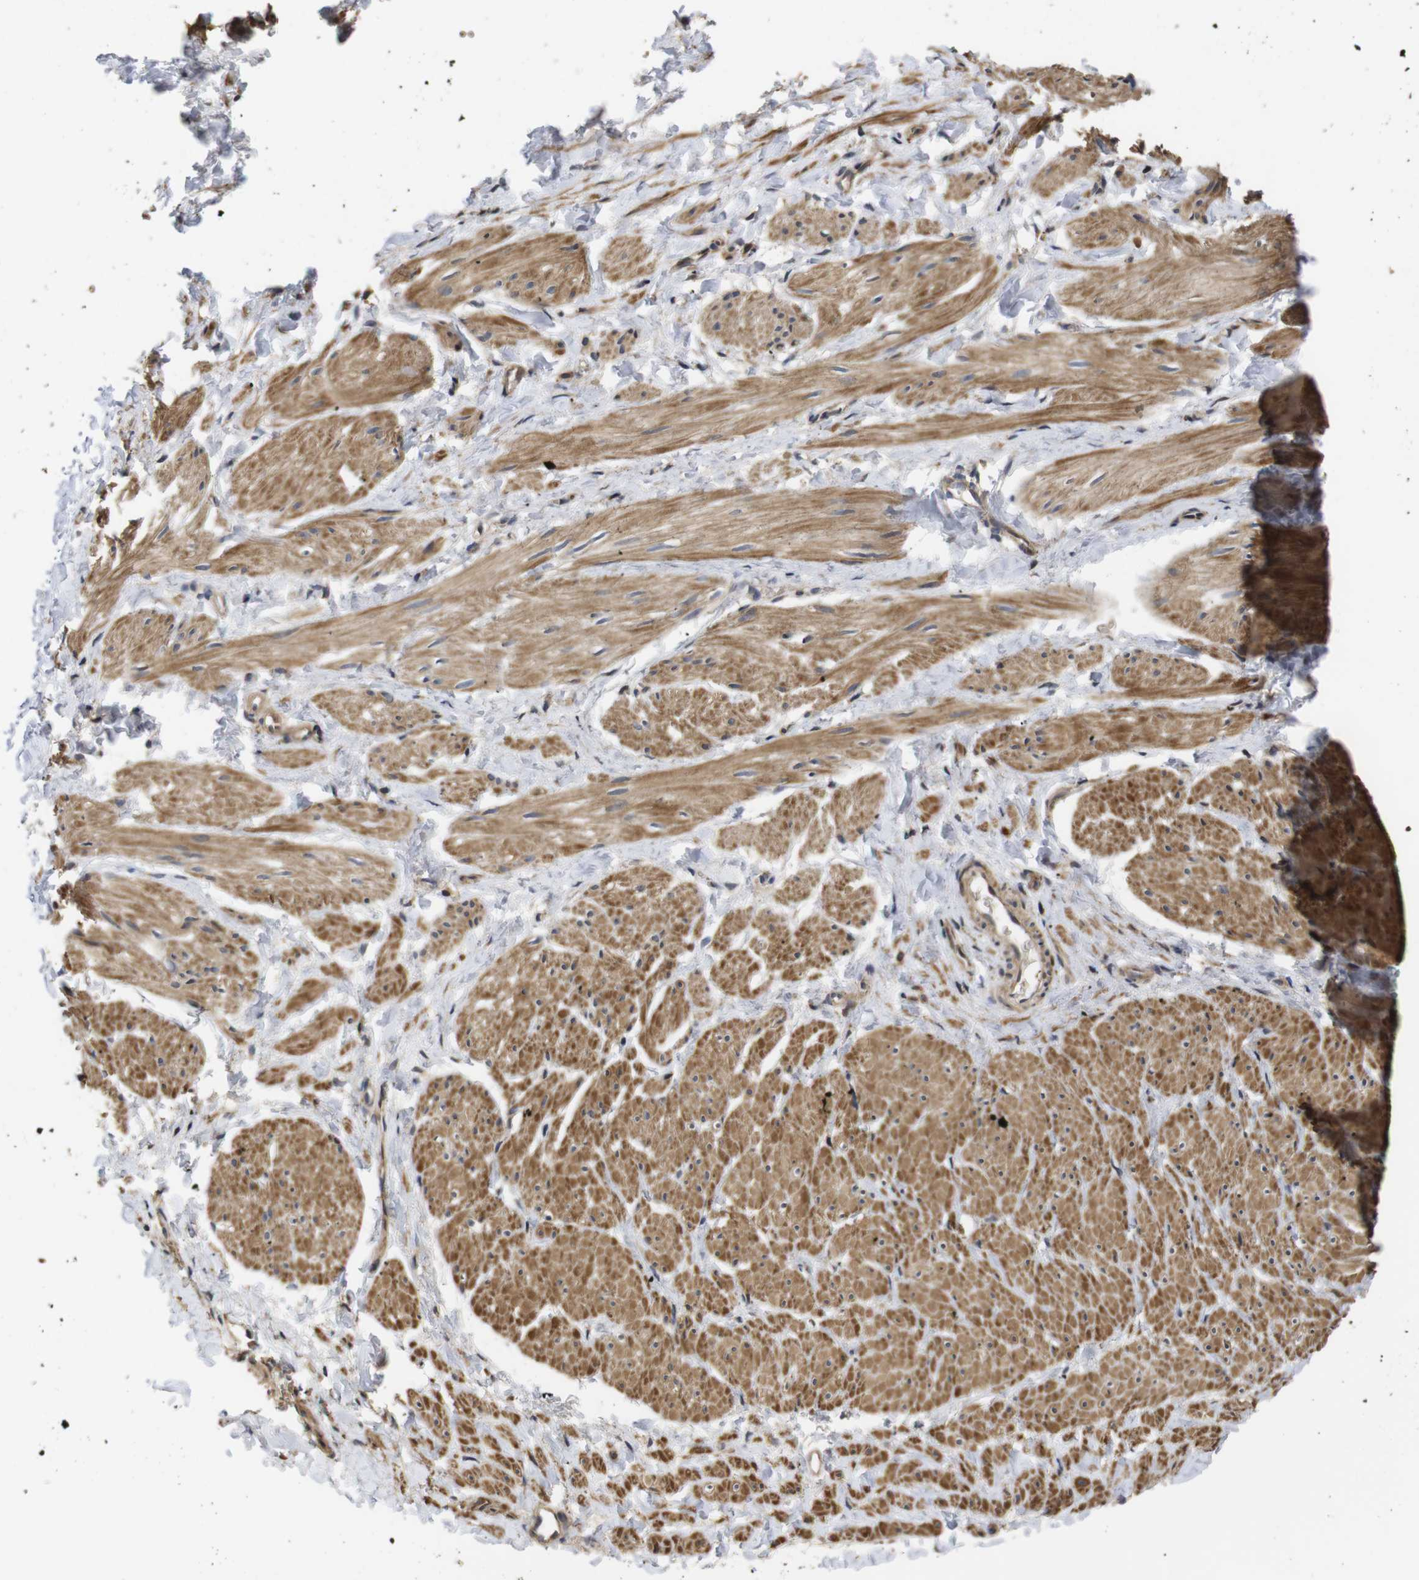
{"staining": {"intensity": "moderate", "quantity": ">75%", "location": "cytoplasmic/membranous"}, "tissue": "smooth muscle", "cell_type": "Smooth muscle cells", "image_type": "normal", "snomed": [{"axis": "morphology", "description": "Normal tissue, NOS"}, {"axis": "topography", "description": "Smooth muscle"}], "caption": "The histopathology image reveals a brown stain indicating the presence of a protein in the cytoplasmic/membranous of smooth muscle cells in smooth muscle. The staining was performed using DAB to visualize the protein expression in brown, while the nuclei were stained in blue with hematoxylin (Magnification: 20x).", "gene": "PTPN14", "patient": {"sex": "male", "age": 16}}